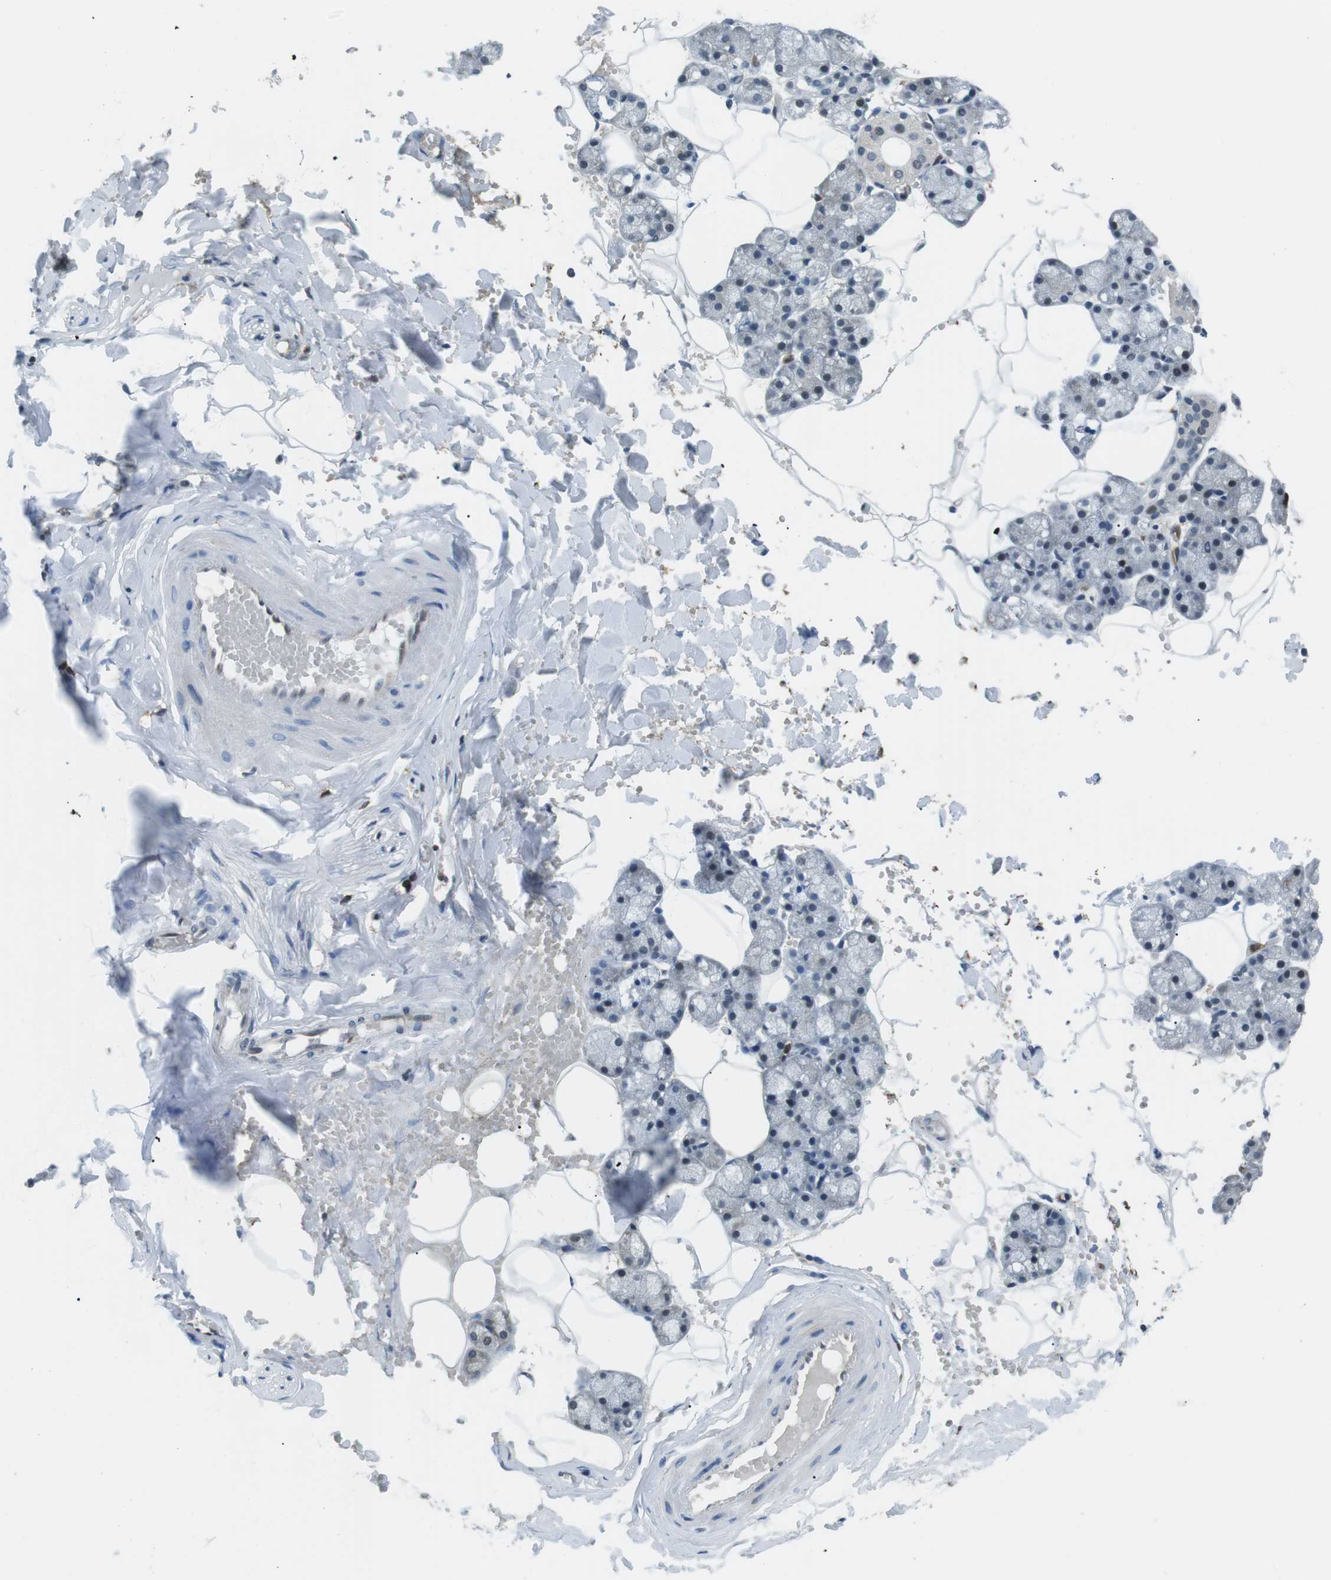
{"staining": {"intensity": "negative", "quantity": "none", "location": "none"}, "tissue": "salivary gland", "cell_type": "Glandular cells", "image_type": "normal", "snomed": [{"axis": "morphology", "description": "Normal tissue, NOS"}, {"axis": "topography", "description": "Salivary gland"}], "caption": "The histopathology image shows no significant expression in glandular cells of salivary gland. Nuclei are stained in blue.", "gene": "STK10", "patient": {"sex": "male", "age": 62}}